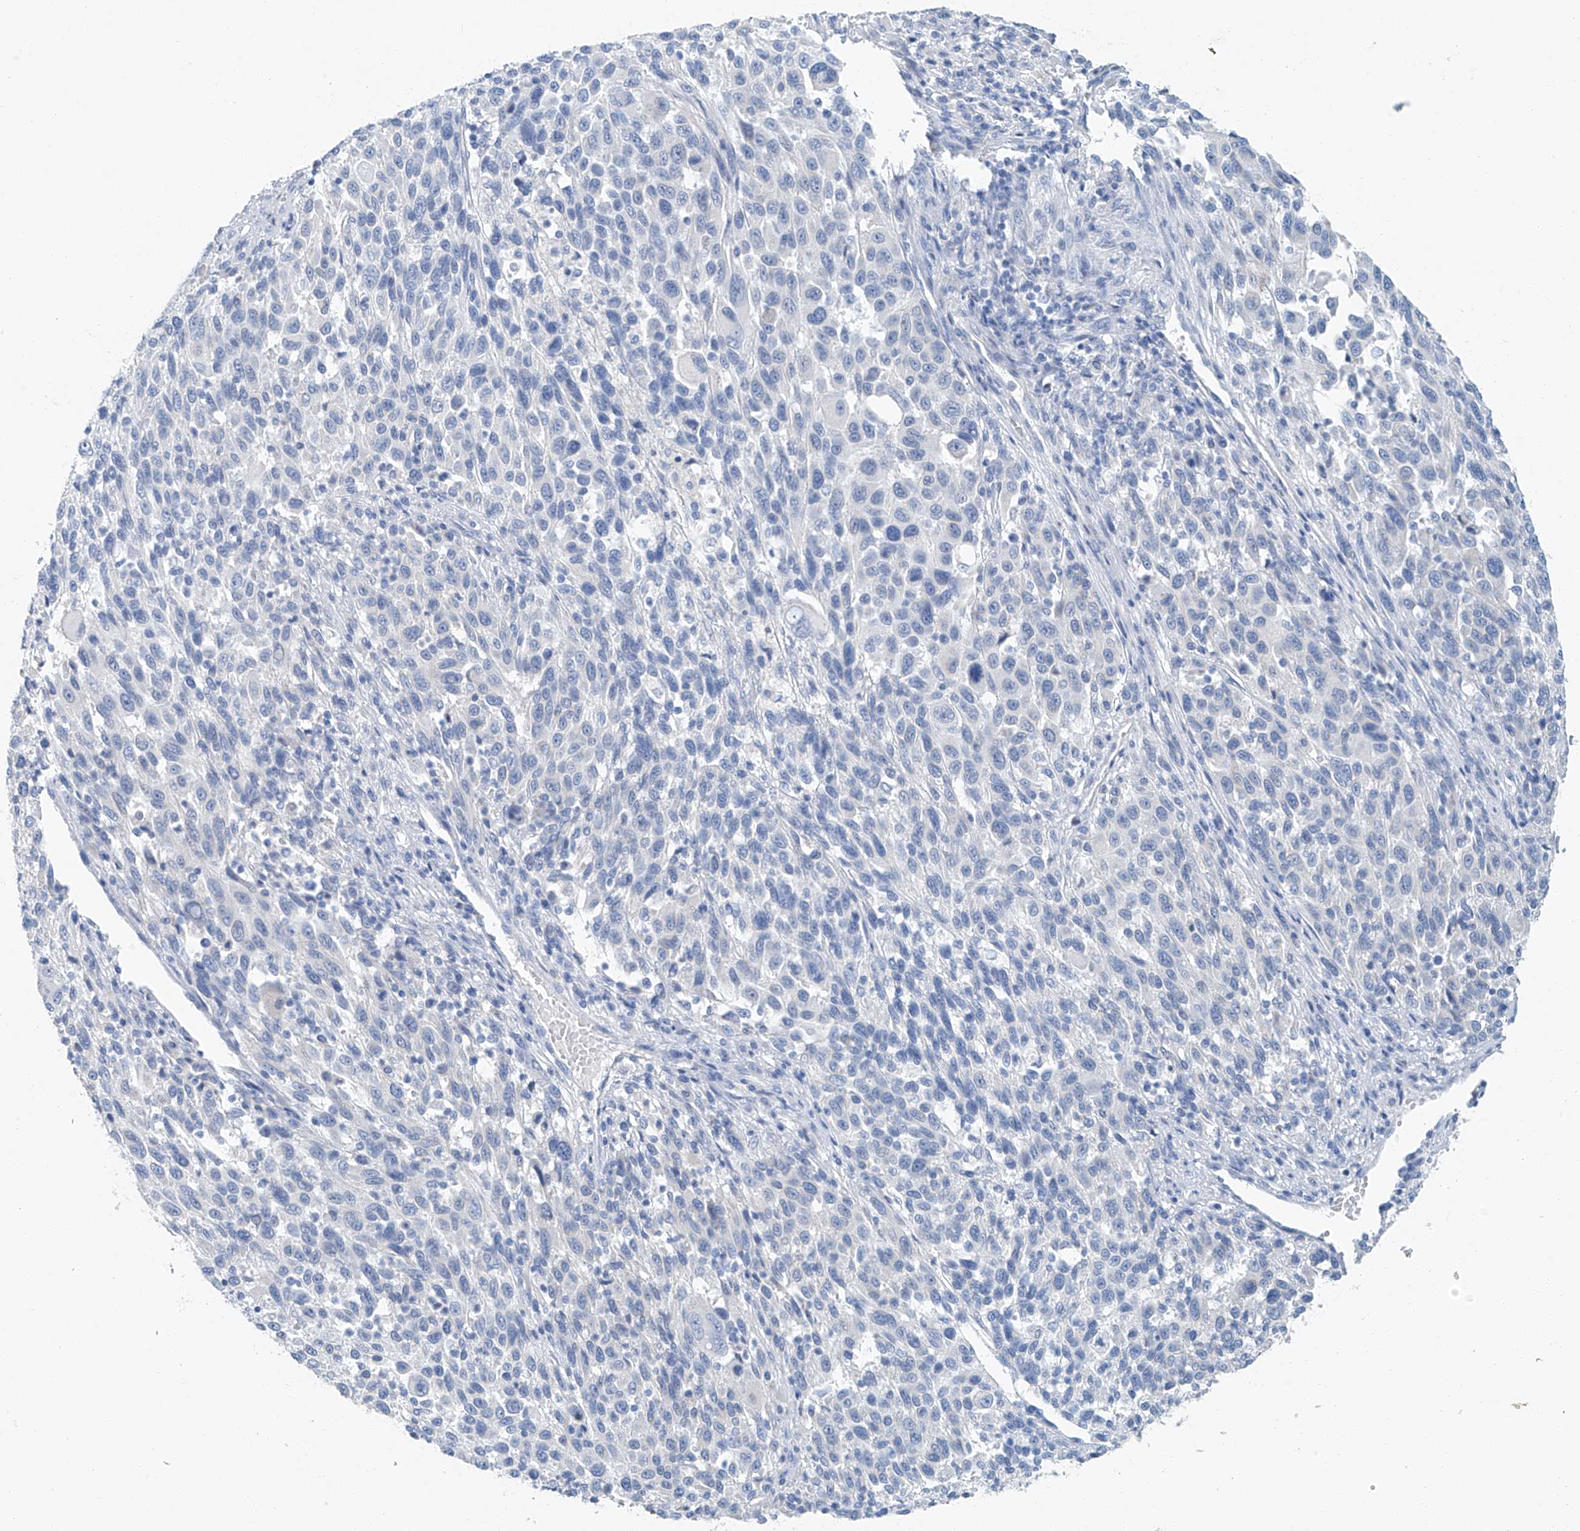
{"staining": {"intensity": "negative", "quantity": "none", "location": "none"}, "tissue": "melanoma", "cell_type": "Tumor cells", "image_type": "cancer", "snomed": [{"axis": "morphology", "description": "Malignant melanoma, Metastatic site"}, {"axis": "topography", "description": "Lymph node"}], "caption": "Protein analysis of melanoma demonstrates no significant positivity in tumor cells.", "gene": "C1orf87", "patient": {"sex": "male", "age": 61}}